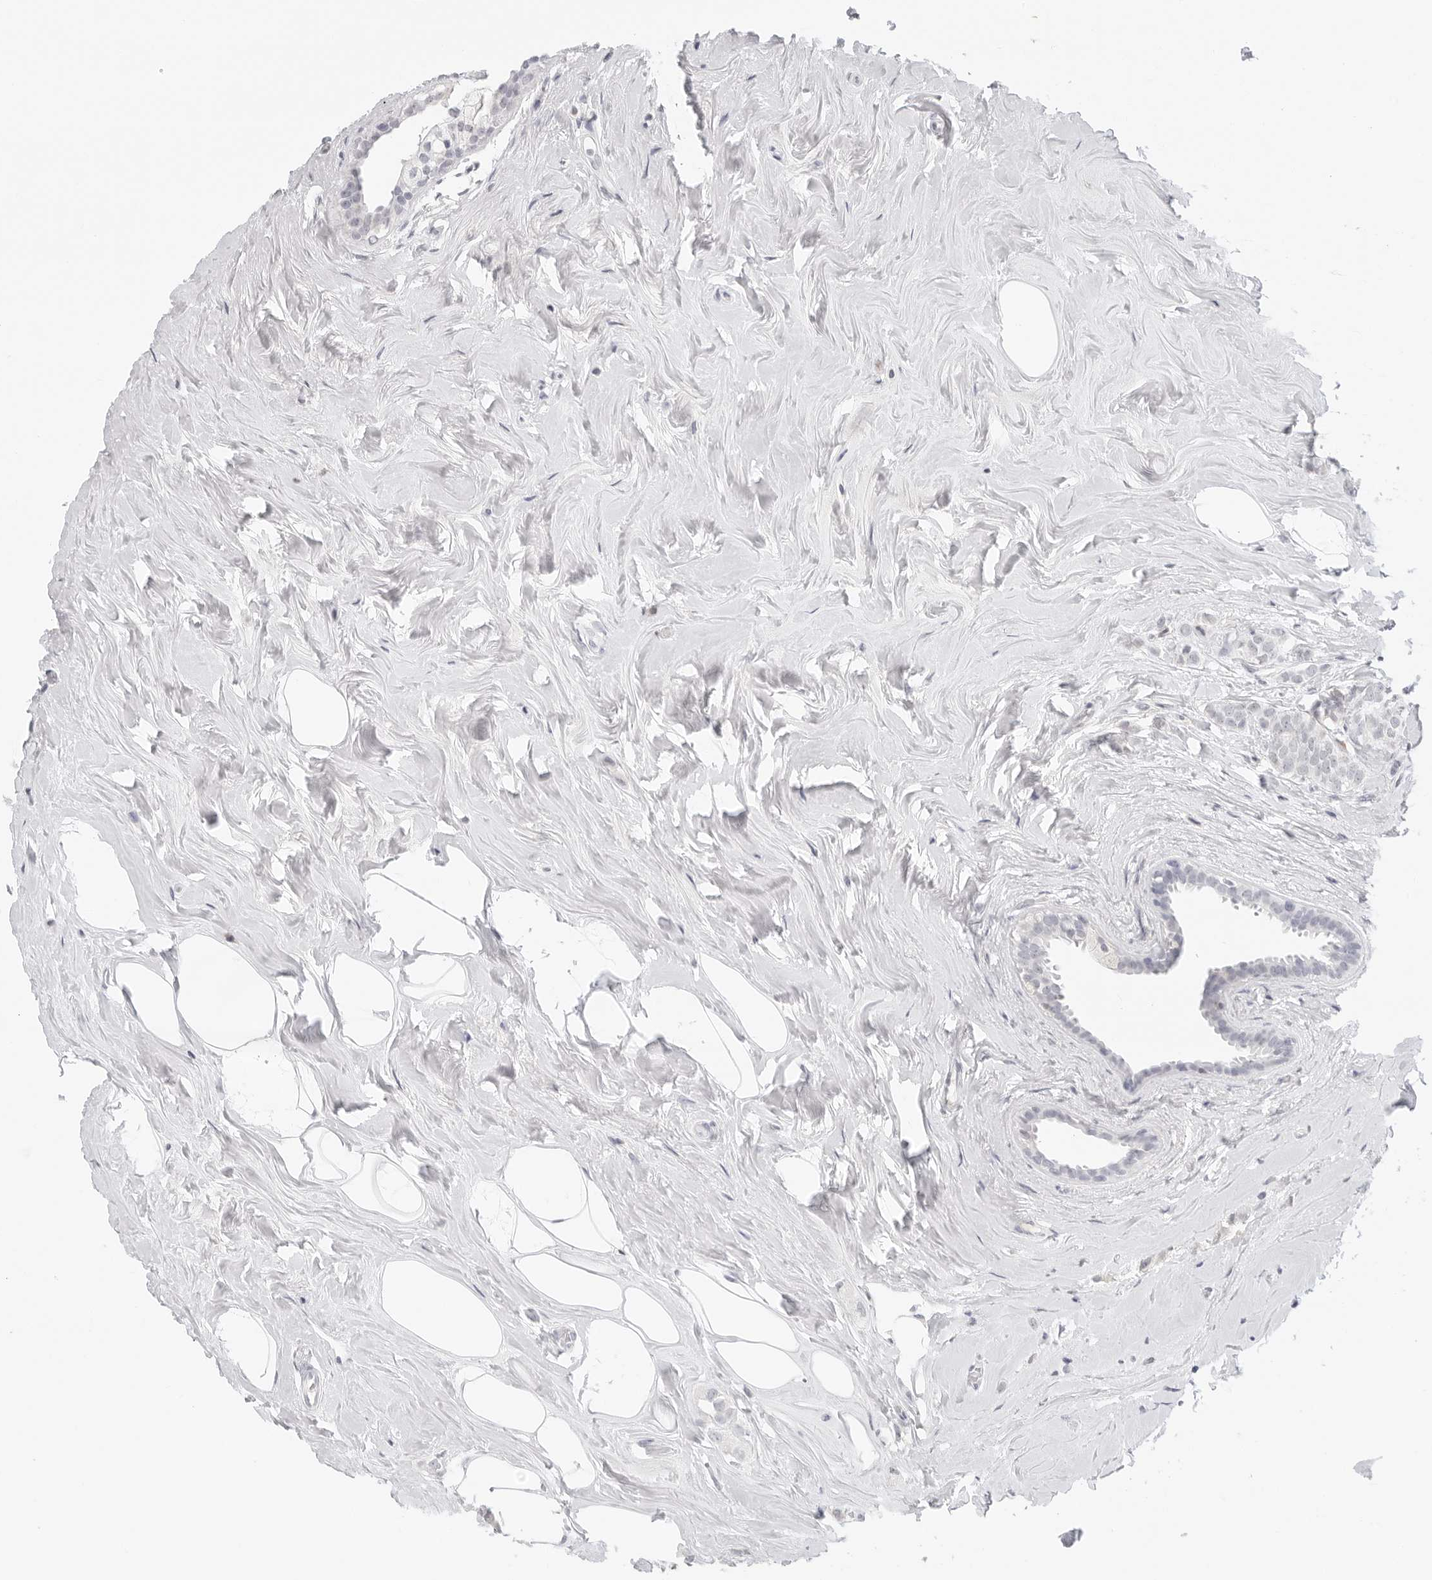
{"staining": {"intensity": "negative", "quantity": "none", "location": "none"}, "tissue": "breast cancer", "cell_type": "Tumor cells", "image_type": "cancer", "snomed": [{"axis": "morphology", "description": "Lobular carcinoma"}, {"axis": "topography", "description": "Breast"}], "caption": "The micrograph demonstrates no significant positivity in tumor cells of breast lobular carcinoma.", "gene": "EDN2", "patient": {"sex": "female", "age": 47}}